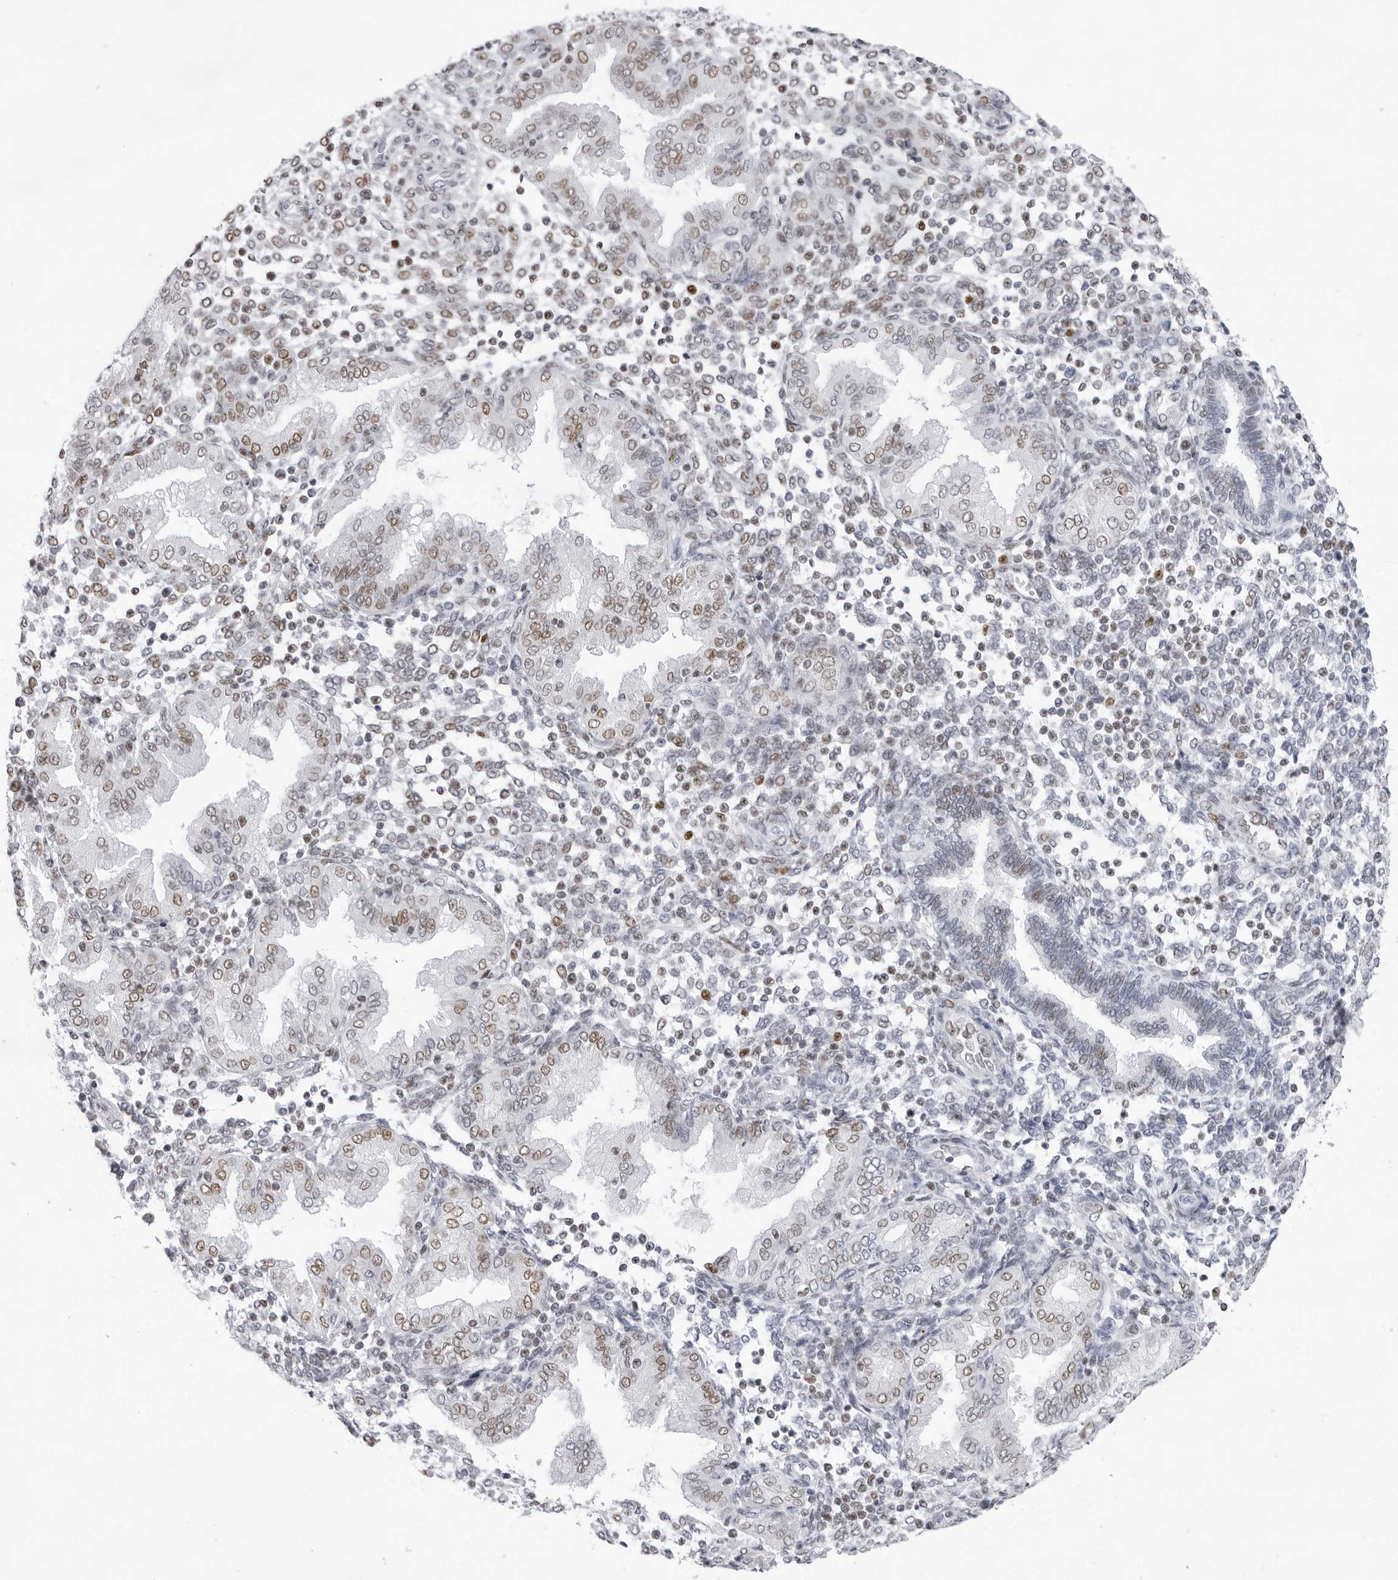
{"staining": {"intensity": "moderate", "quantity": "25%-75%", "location": "nuclear"}, "tissue": "endometrium", "cell_type": "Cells in endometrial stroma", "image_type": "normal", "snomed": [{"axis": "morphology", "description": "Normal tissue, NOS"}, {"axis": "topography", "description": "Endometrium"}], "caption": "About 25%-75% of cells in endometrial stroma in normal human endometrium display moderate nuclear protein staining as visualized by brown immunohistochemical staining.", "gene": "IRF2BP2", "patient": {"sex": "female", "age": 53}}